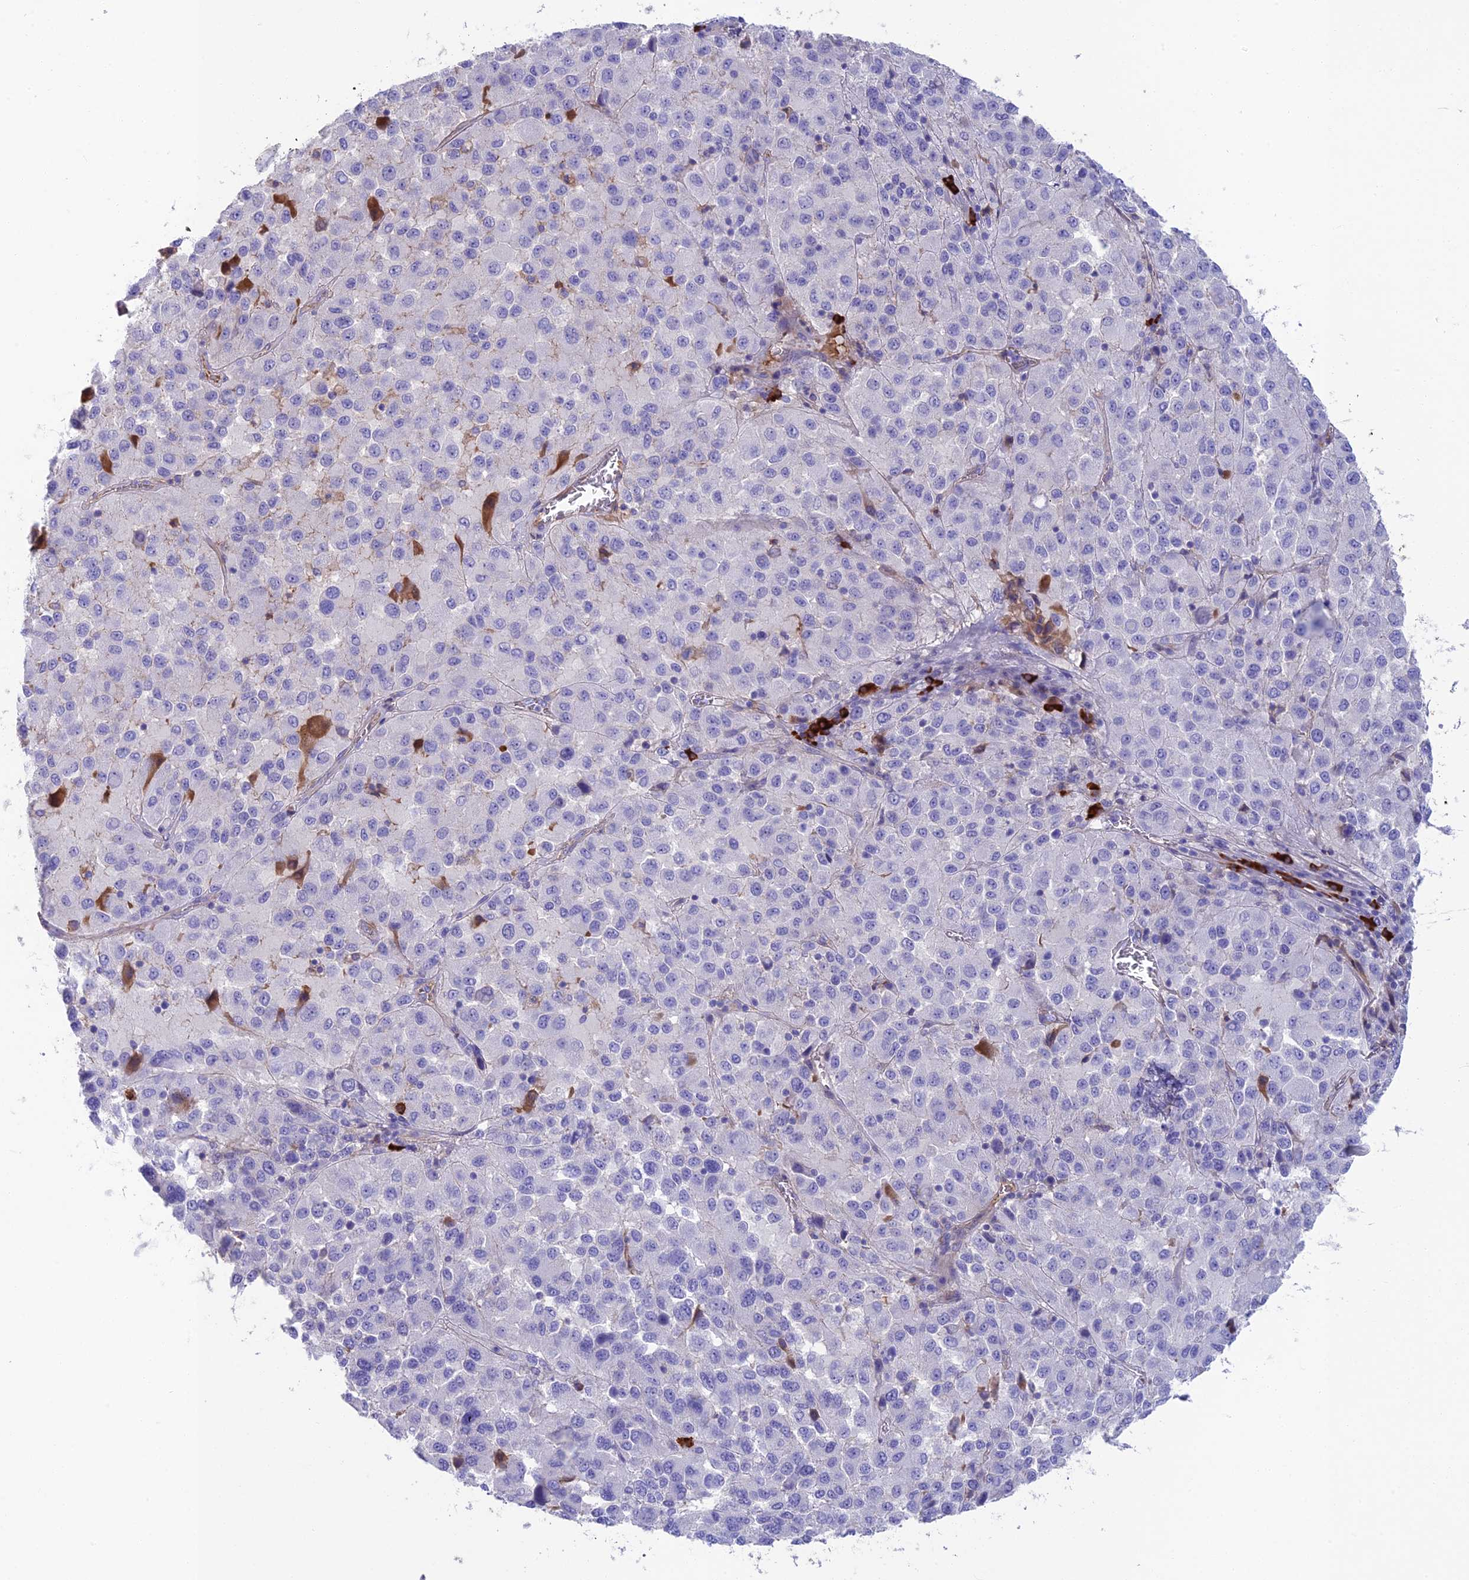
{"staining": {"intensity": "negative", "quantity": "none", "location": "none"}, "tissue": "melanoma", "cell_type": "Tumor cells", "image_type": "cancer", "snomed": [{"axis": "morphology", "description": "Malignant melanoma, Metastatic site"}, {"axis": "topography", "description": "Lung"}], "caption": "DAB immunohistochemical staining of human melanoma demonstrates no significant staining in tumor cells.", "gene": "SNAP91", "patient": {"sex": "male", "age": 64}}